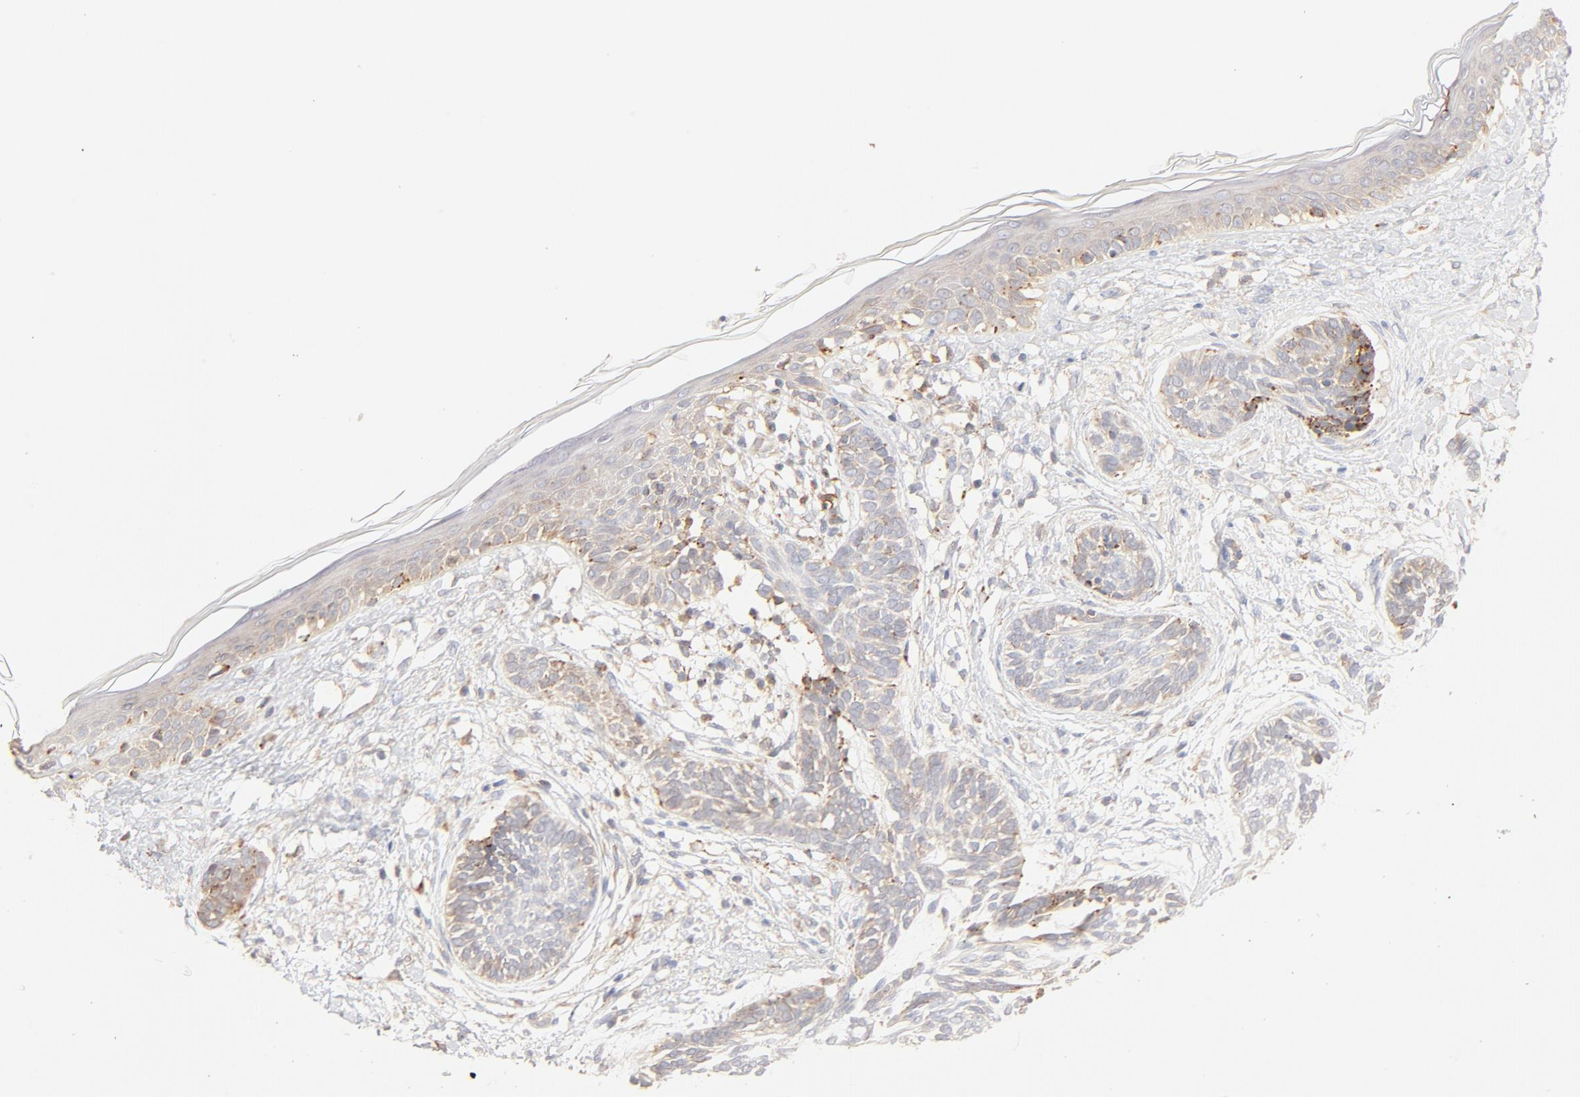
{"staining": {"intensity": "weak", "quantity": "<25%", "location": "cytoplasmic/membranous"}, "tissue": "skin cancer", "cell_type": "Tumor cells", "image_type": "cancer", "snomed": [{"axis": "morphology", "description": "Normal tissue, NOS"}, {"axis": "morphology", "description": "Basal cell carcinoma"}, {"axis": "topography", "description": "Skin"}], "caption": "Protein analysis of skin basal cell carcinoma reveals no significant staining in tumor cells. (Stains: DAB immunohistochemistry (IHC) with hematoxylin counter stain, Microscopy: brightfield microscopy at high magnification).", "gene": "PARP12", "patient": {"sex": "male", "age": 63}}